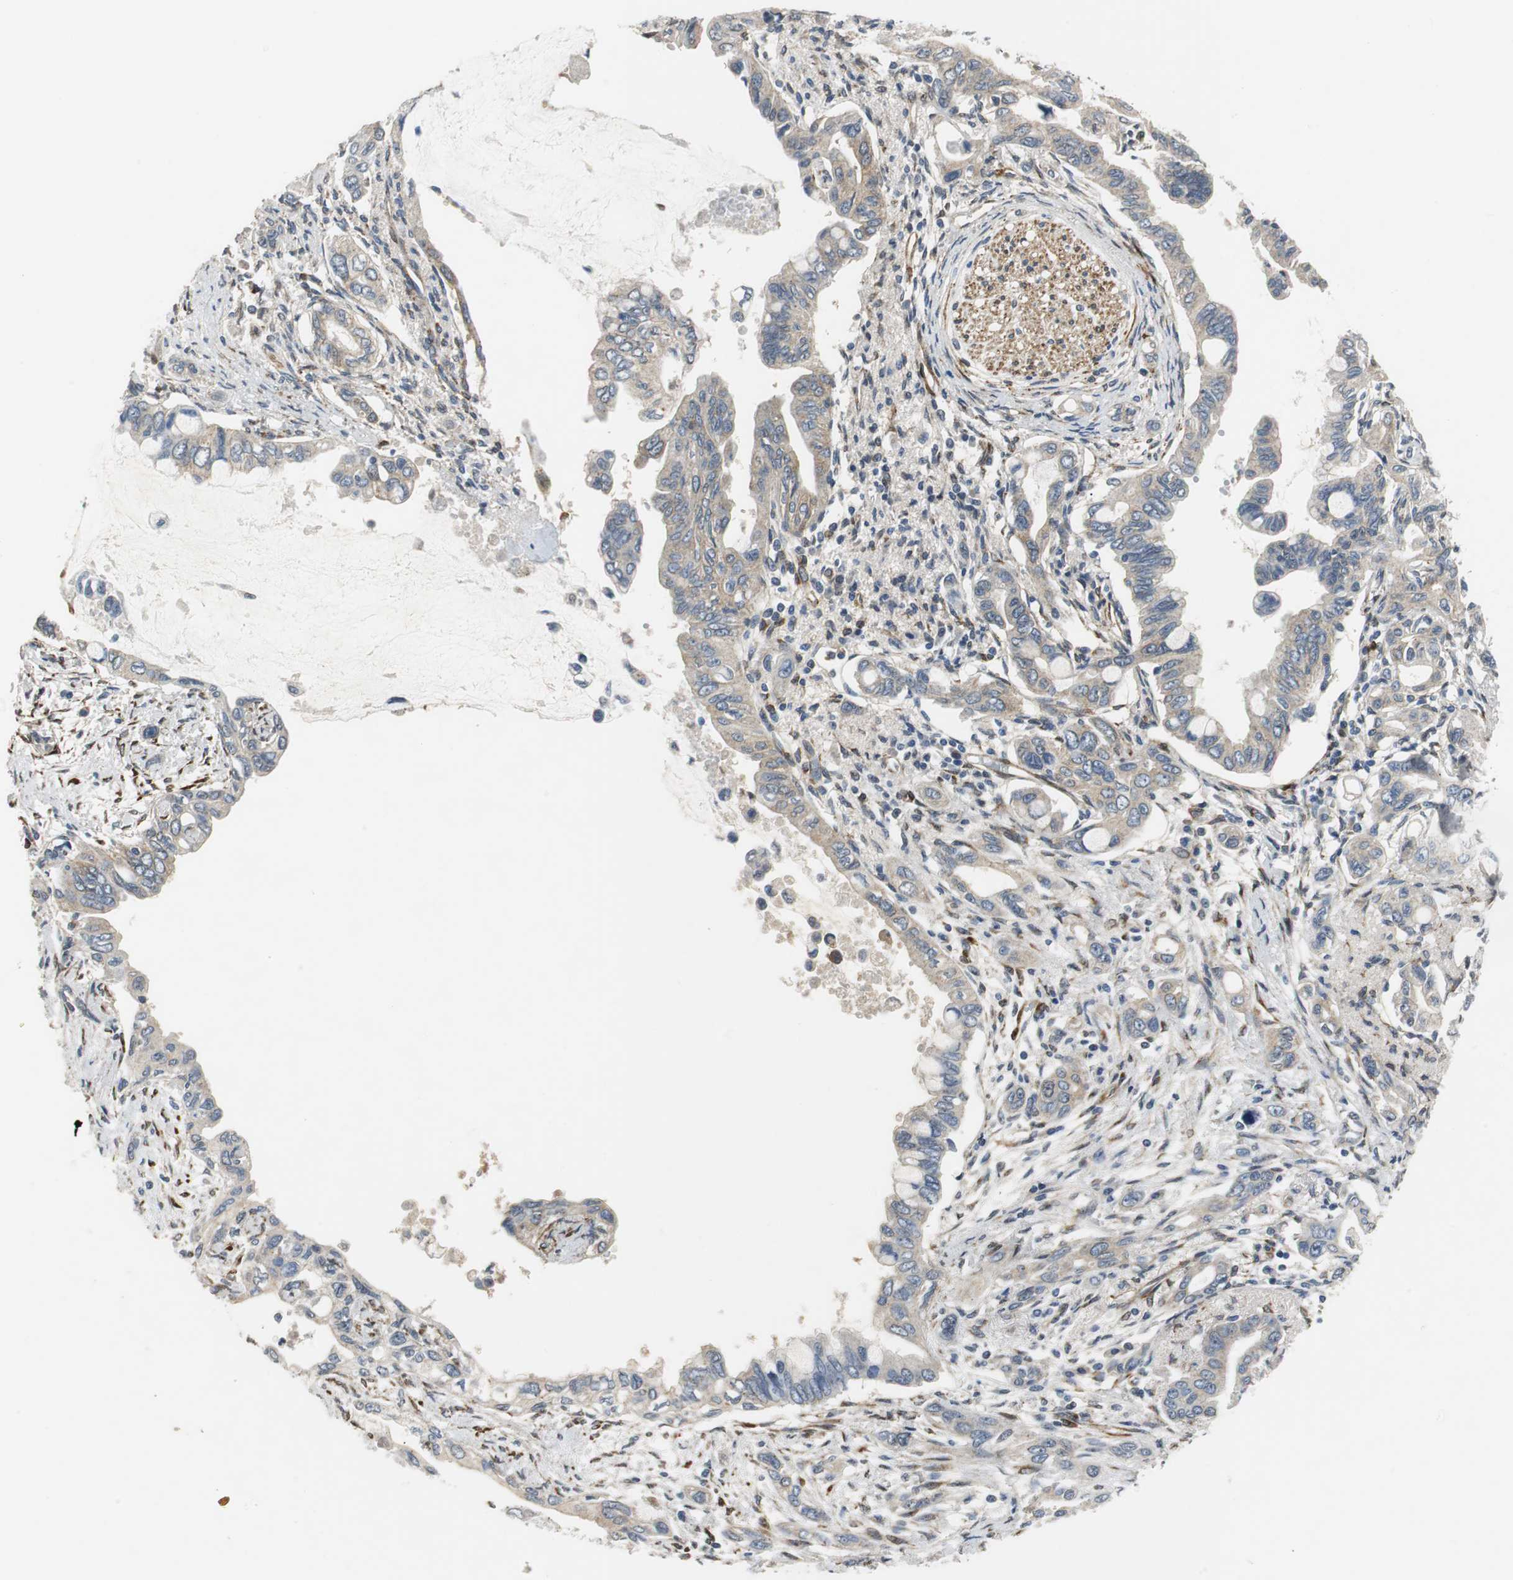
{"staining": {"intensity": "weak", "quantity": ">75%", "location": "cytoplasmic/membranous"}, "tissue": "pancreatic cancer", "cell_type": "Tumor cells", "image_type": "cancer", "snomed": [{"axis": "morphology", "description": "Adenocarcinoma, NOS"}, {"axis": "topography", "description": "Pancreas"}], "caption": "Immunohistochemical staining of pancreatic adenocarcinoma shows low levels of weak cytoplasmic/membranous protein expression in approximately >75% of tumor cells.", "gene": "ISCU", "patient": {"sex": "female", "age": 60}}